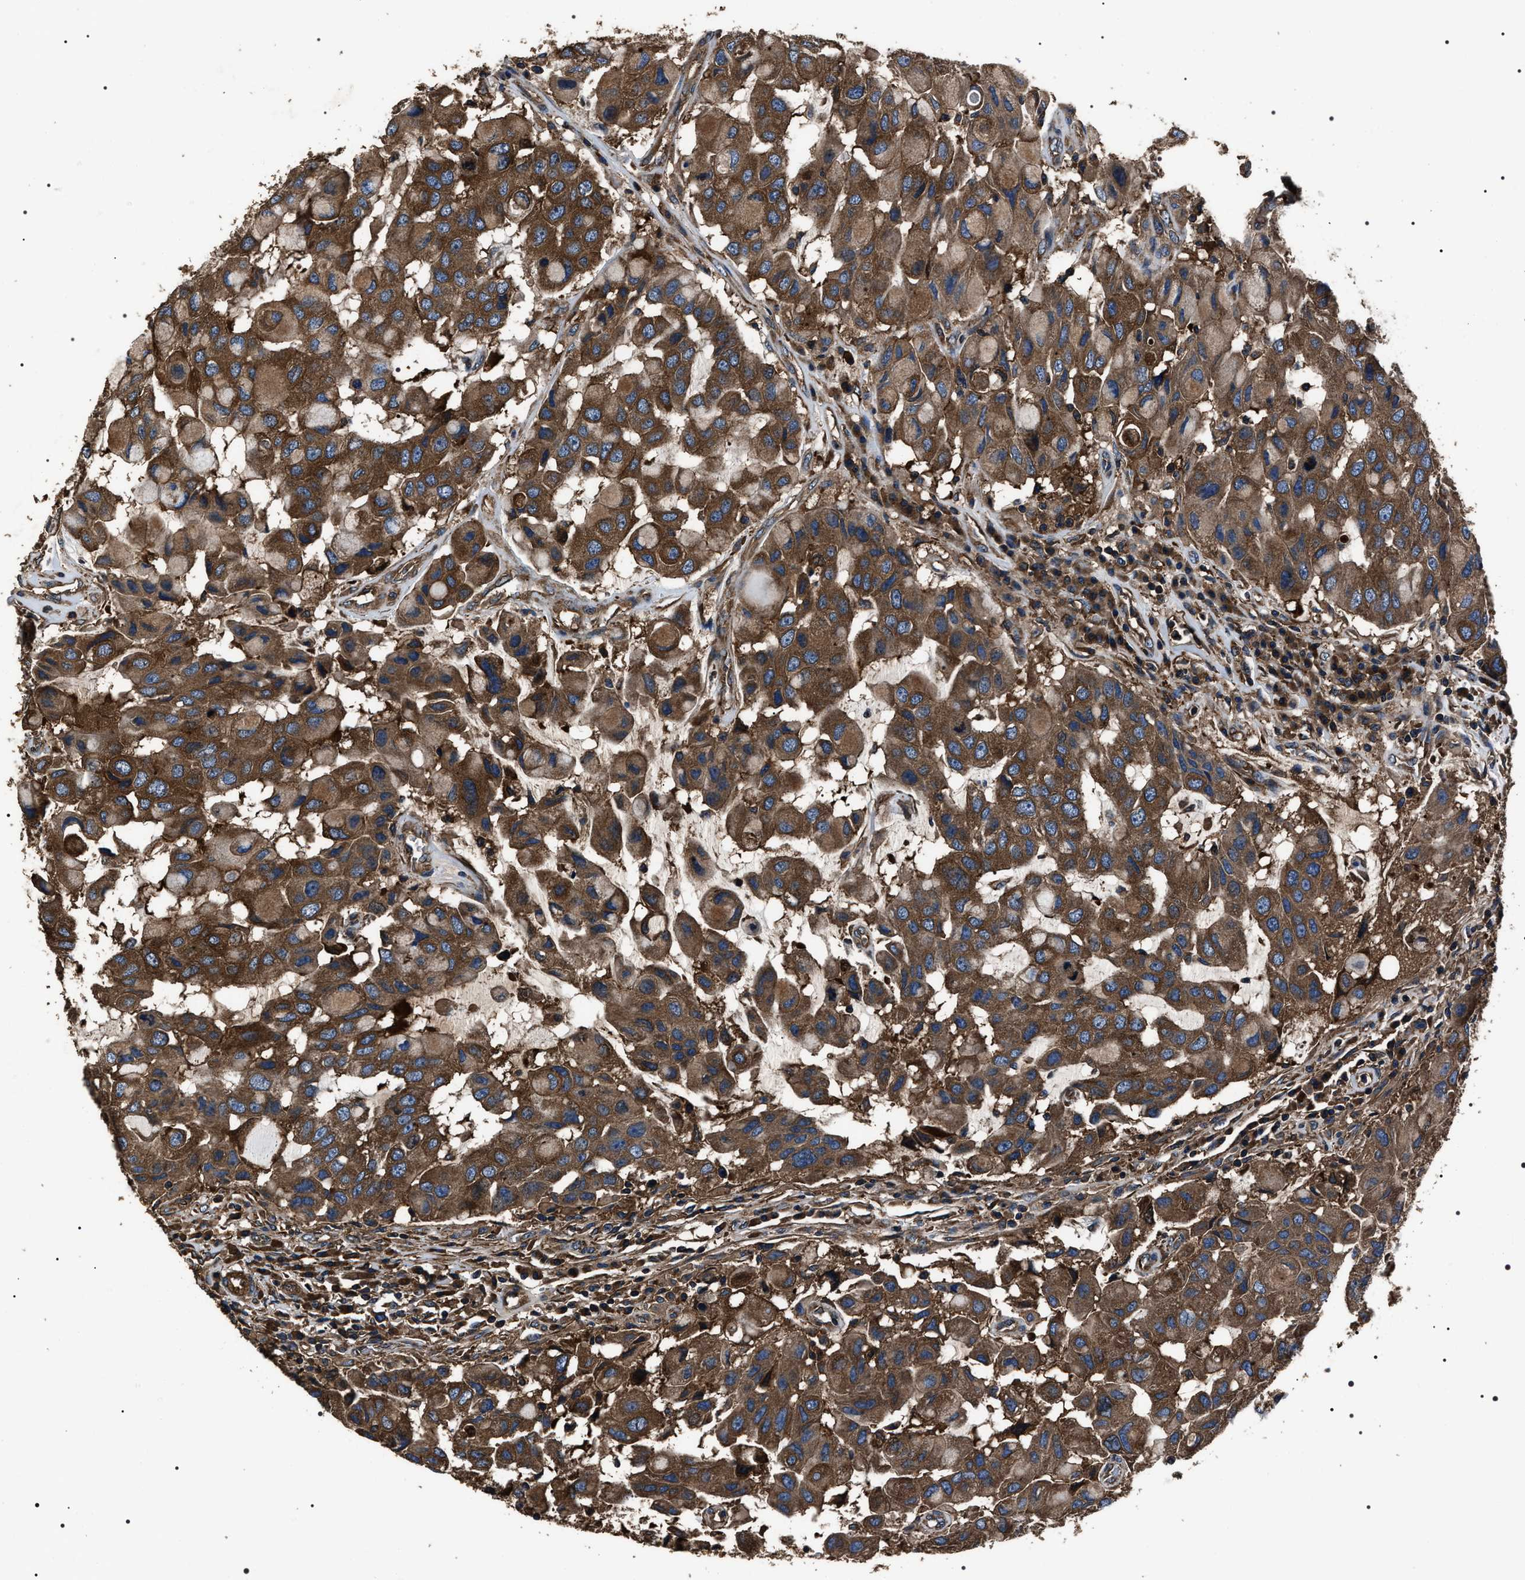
{"staining": {"intensity": "strong", "quantity": ">75%", "location": "cytoplasmic/membranous"}, "tissue": "breast cancer", "cell_type": "Tumor cells", "image_type": "cancer", "snomed": [{"axis": "morphology", "description": "Duct carcinoma"}, {"axis": "topography", "description": "Breast"}], "caption": "Immunohistochemistry (IHC) micrograph of neoplastic tissue: human breast cancer stained using immunohistochemistry demonstrates high levels of strong protein expression localized specifically in the cytoplasmic/membranous of tumor cells, appearing as a cytoplasmic/membranous brown color.", "gene": "HSCB", "patient": {"sex": "female", "age": 27}}